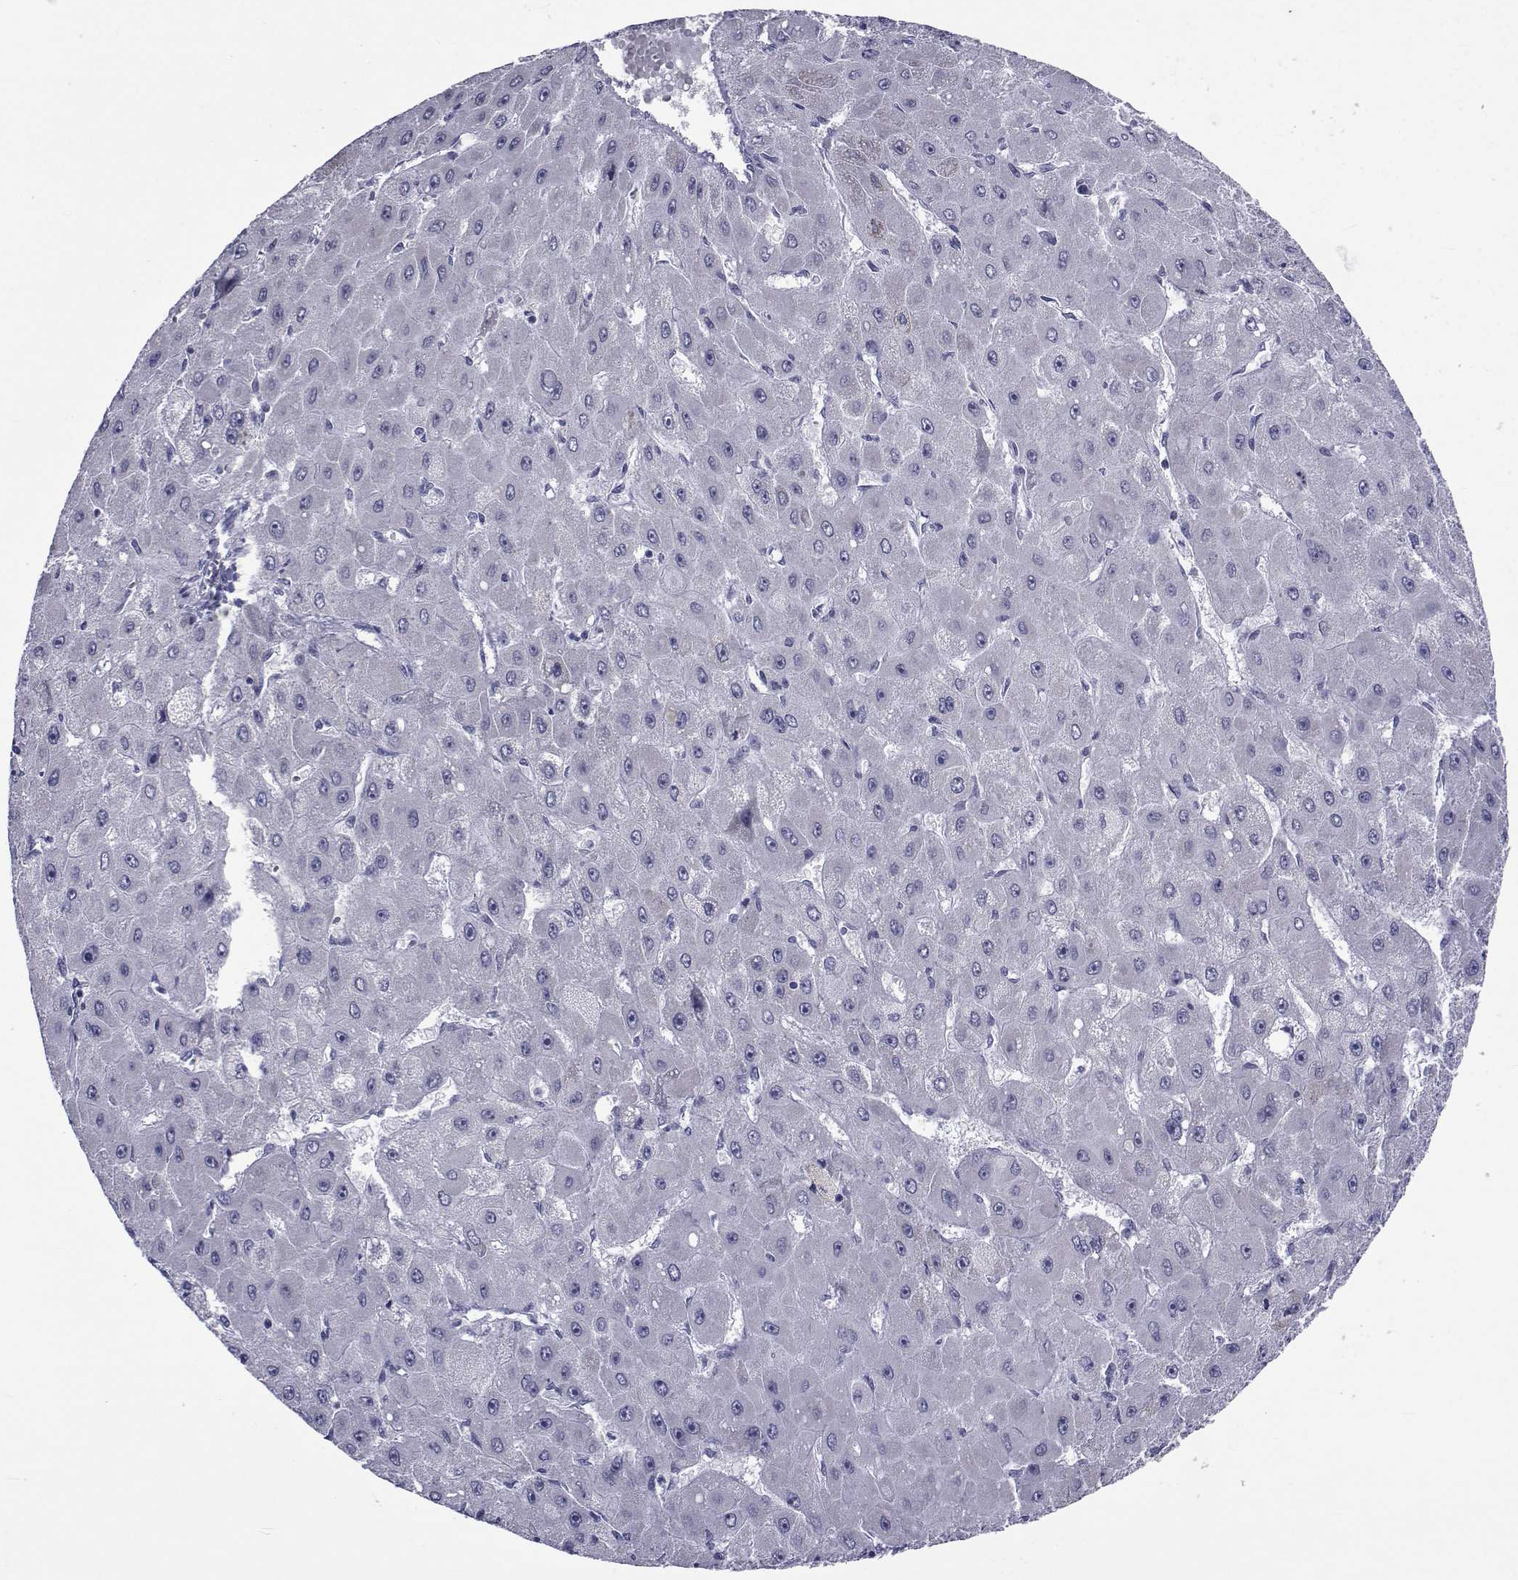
{"staining": {"intensity": "negative", "quantity": "none", "location": "none"}, "tissue": "liver cancer", "cell_type": "Tumor cells", "image_type": "cancer", "snomed": [{"axis": "morphology", "description": "Carcinoma, Hepatocellular, NOS"}, {"axis": "topography", "description": "Liver"}], "caption": "Immunohistochemistry image of hepatocellular carcinoma (liver) stained for a protein (brown), which reveals no expression in tumor cells.", "gene": "GKAP1", "patient": {"sex": "female", "age": 25}}